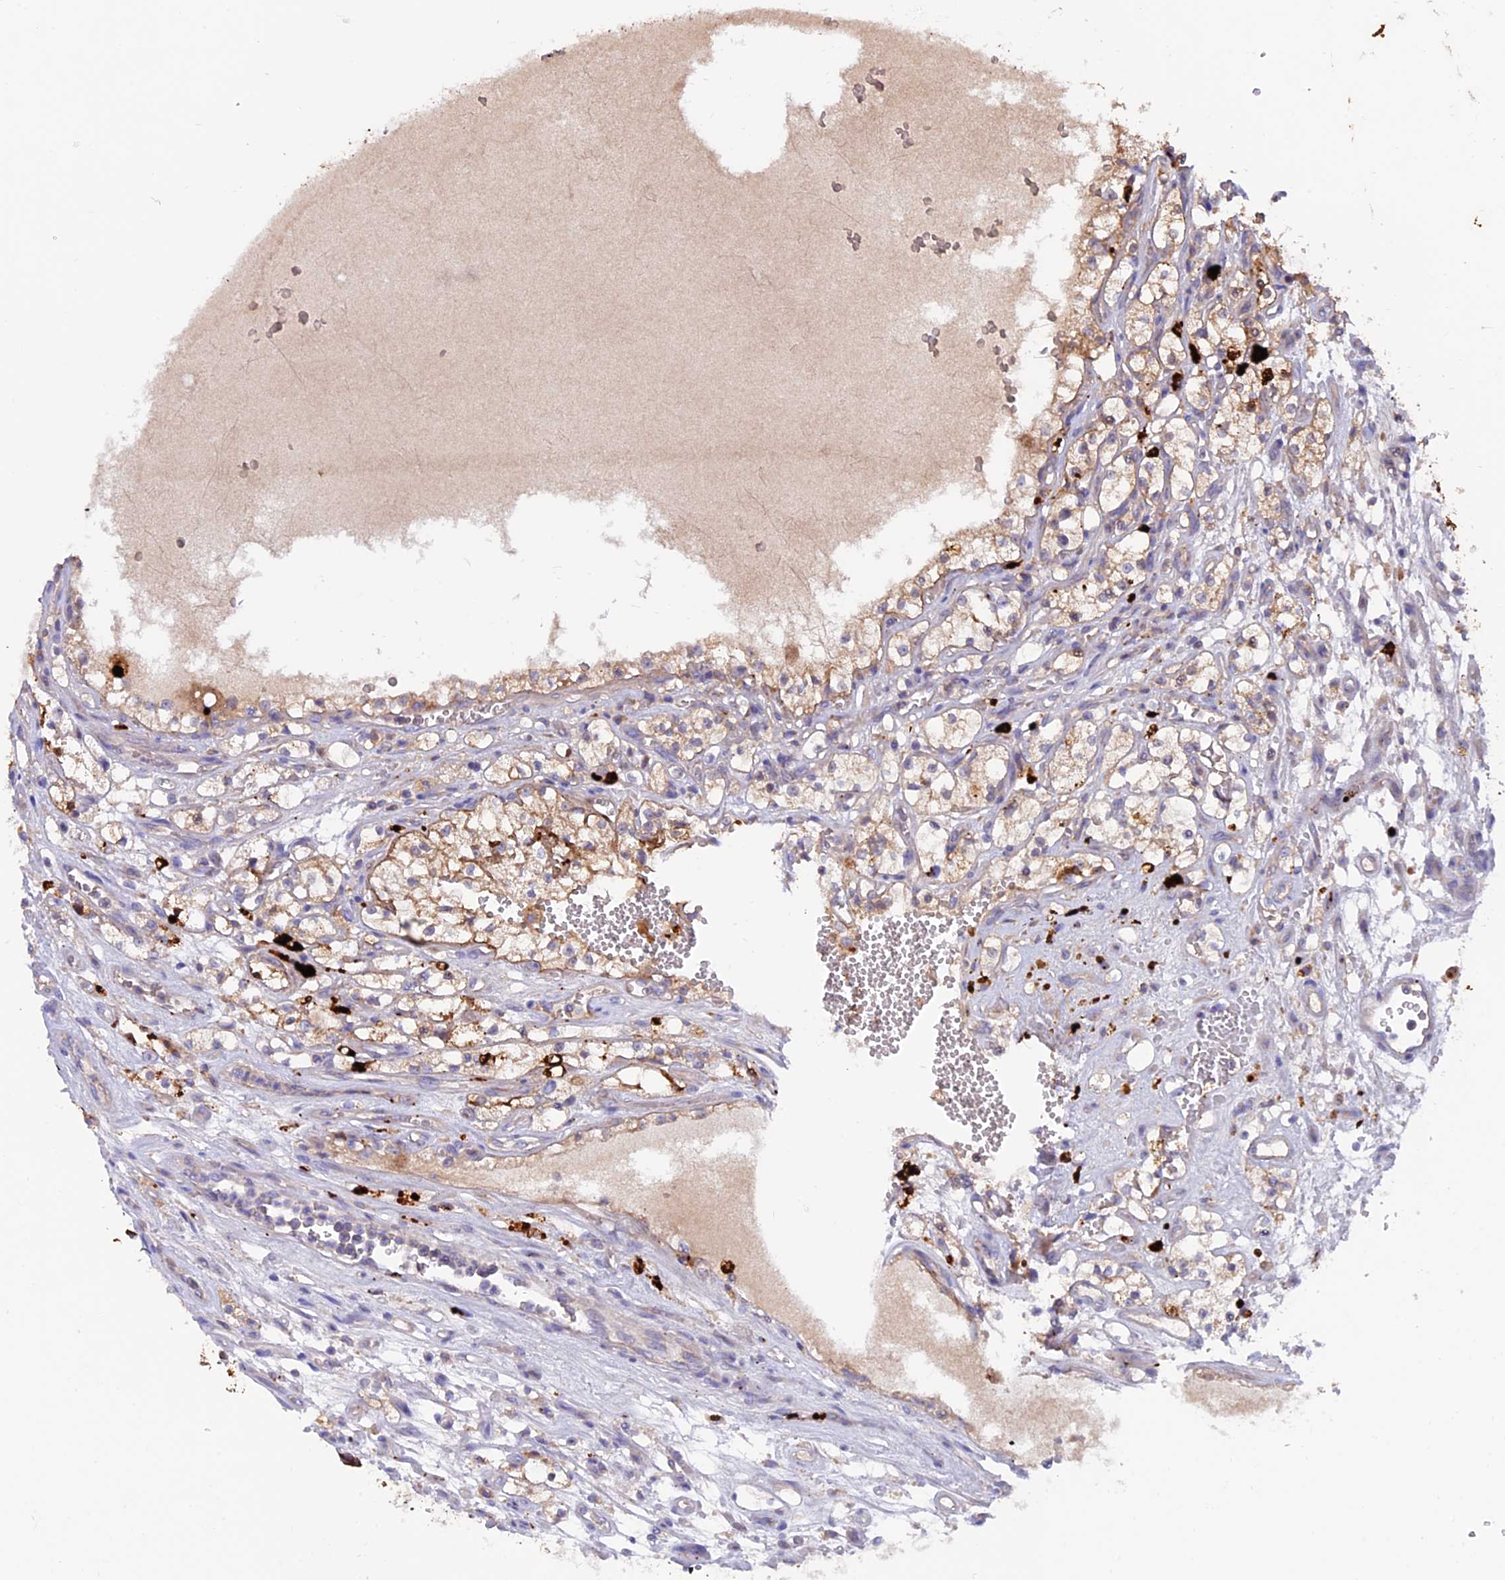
{"staining": {"intensity": "moderate", "quantity": "<25%", "location": "cytoplasmic/membranous"}, "tissue": "renal cancer", "cell_type": "Tumor cells", "image_type": "cancer", "snomed": [{"axis": "morphology", "description": "Adenocarcinoma, NOS"}, {"axis": "topography", "description": "Kidney"}], "caption": "Protein staining of renal adenocarcinoma tissue displays moderate cytoplasmic/membranous expression in about <25% of tumor cells.", "gene": "PTPN9", "patient": {"sex": "female", "age": 69}}